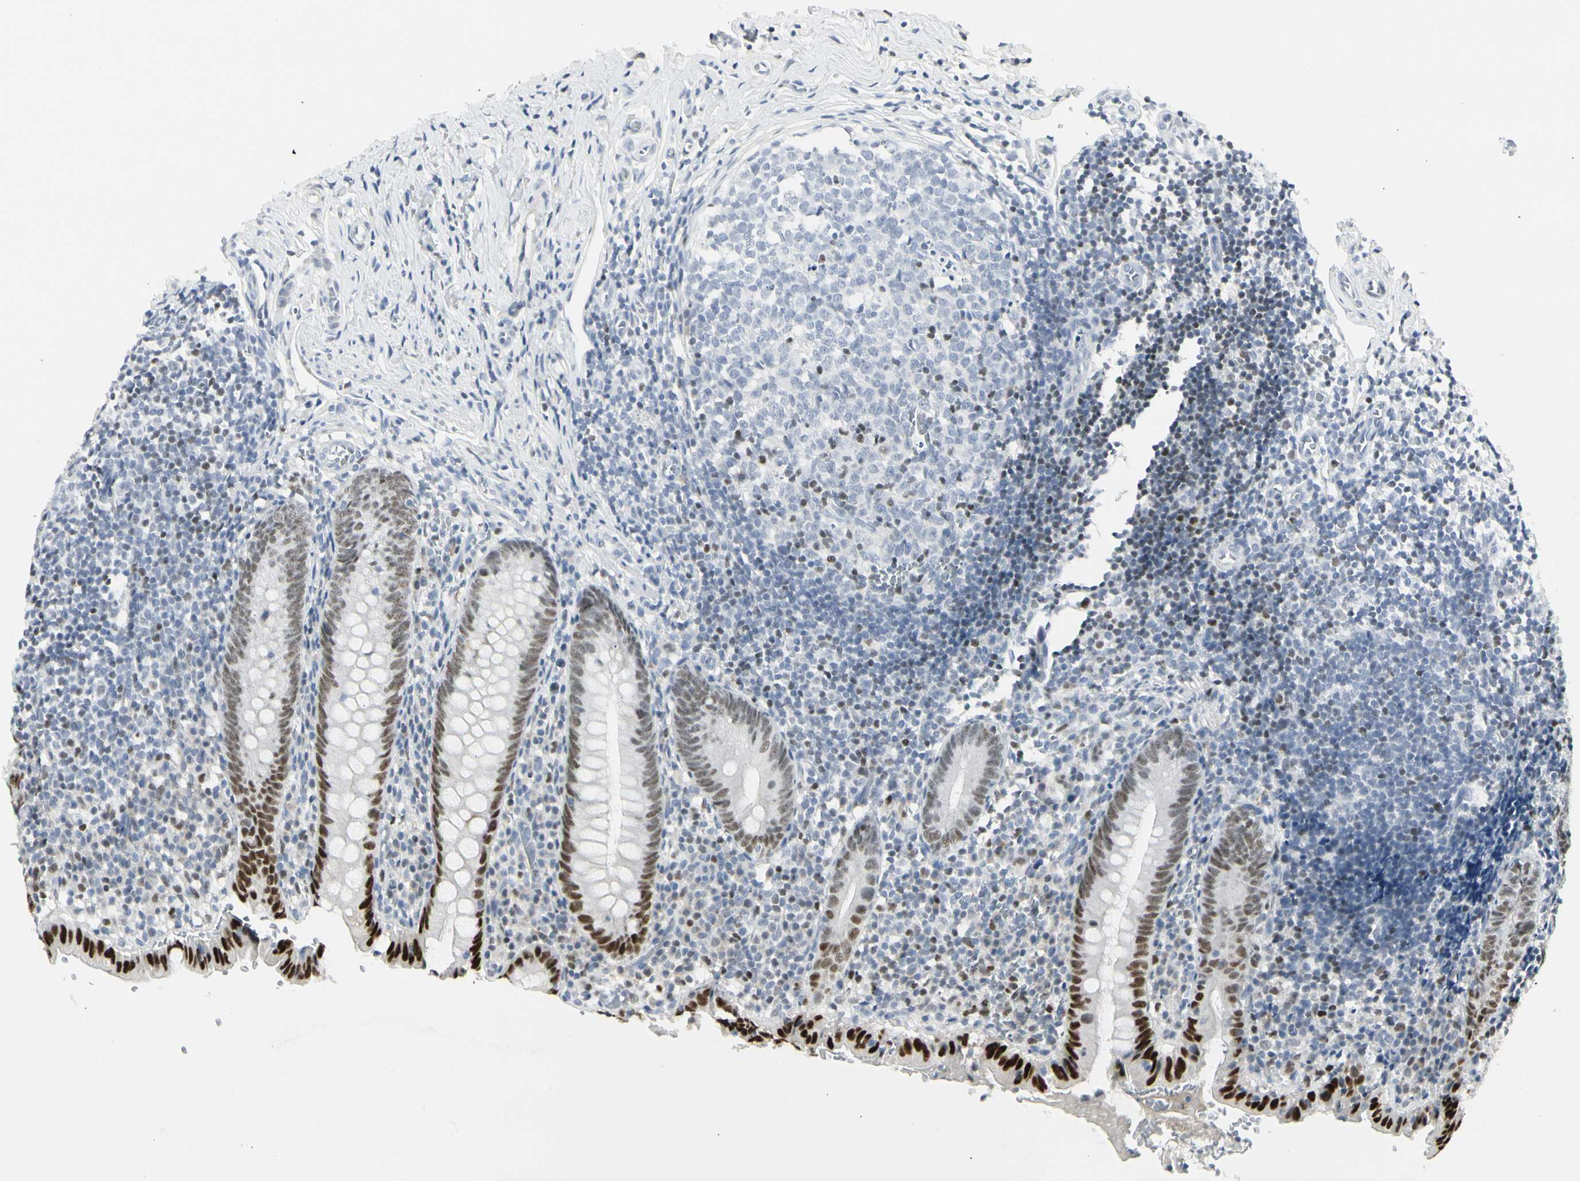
{"staining": {"intensity": "strong", "quantity": ">75%", "location": "nuclear"}, "tissue": "appendix", "cell_type": "Glandular cells", "image_type": "normal", "snomed": [{"axis": "morphology", "description": "Normal tissue, NOS"}, {"axis": "topography", "description": "Appendix"}], "caption": "Protein expression by immunohistochemistry shows strong nuclear positivity in about >75% of glandular cells in unremarkable appendix.", "gene": "ZBTB7B", "patient": {"sex": "female", "age": 10}}